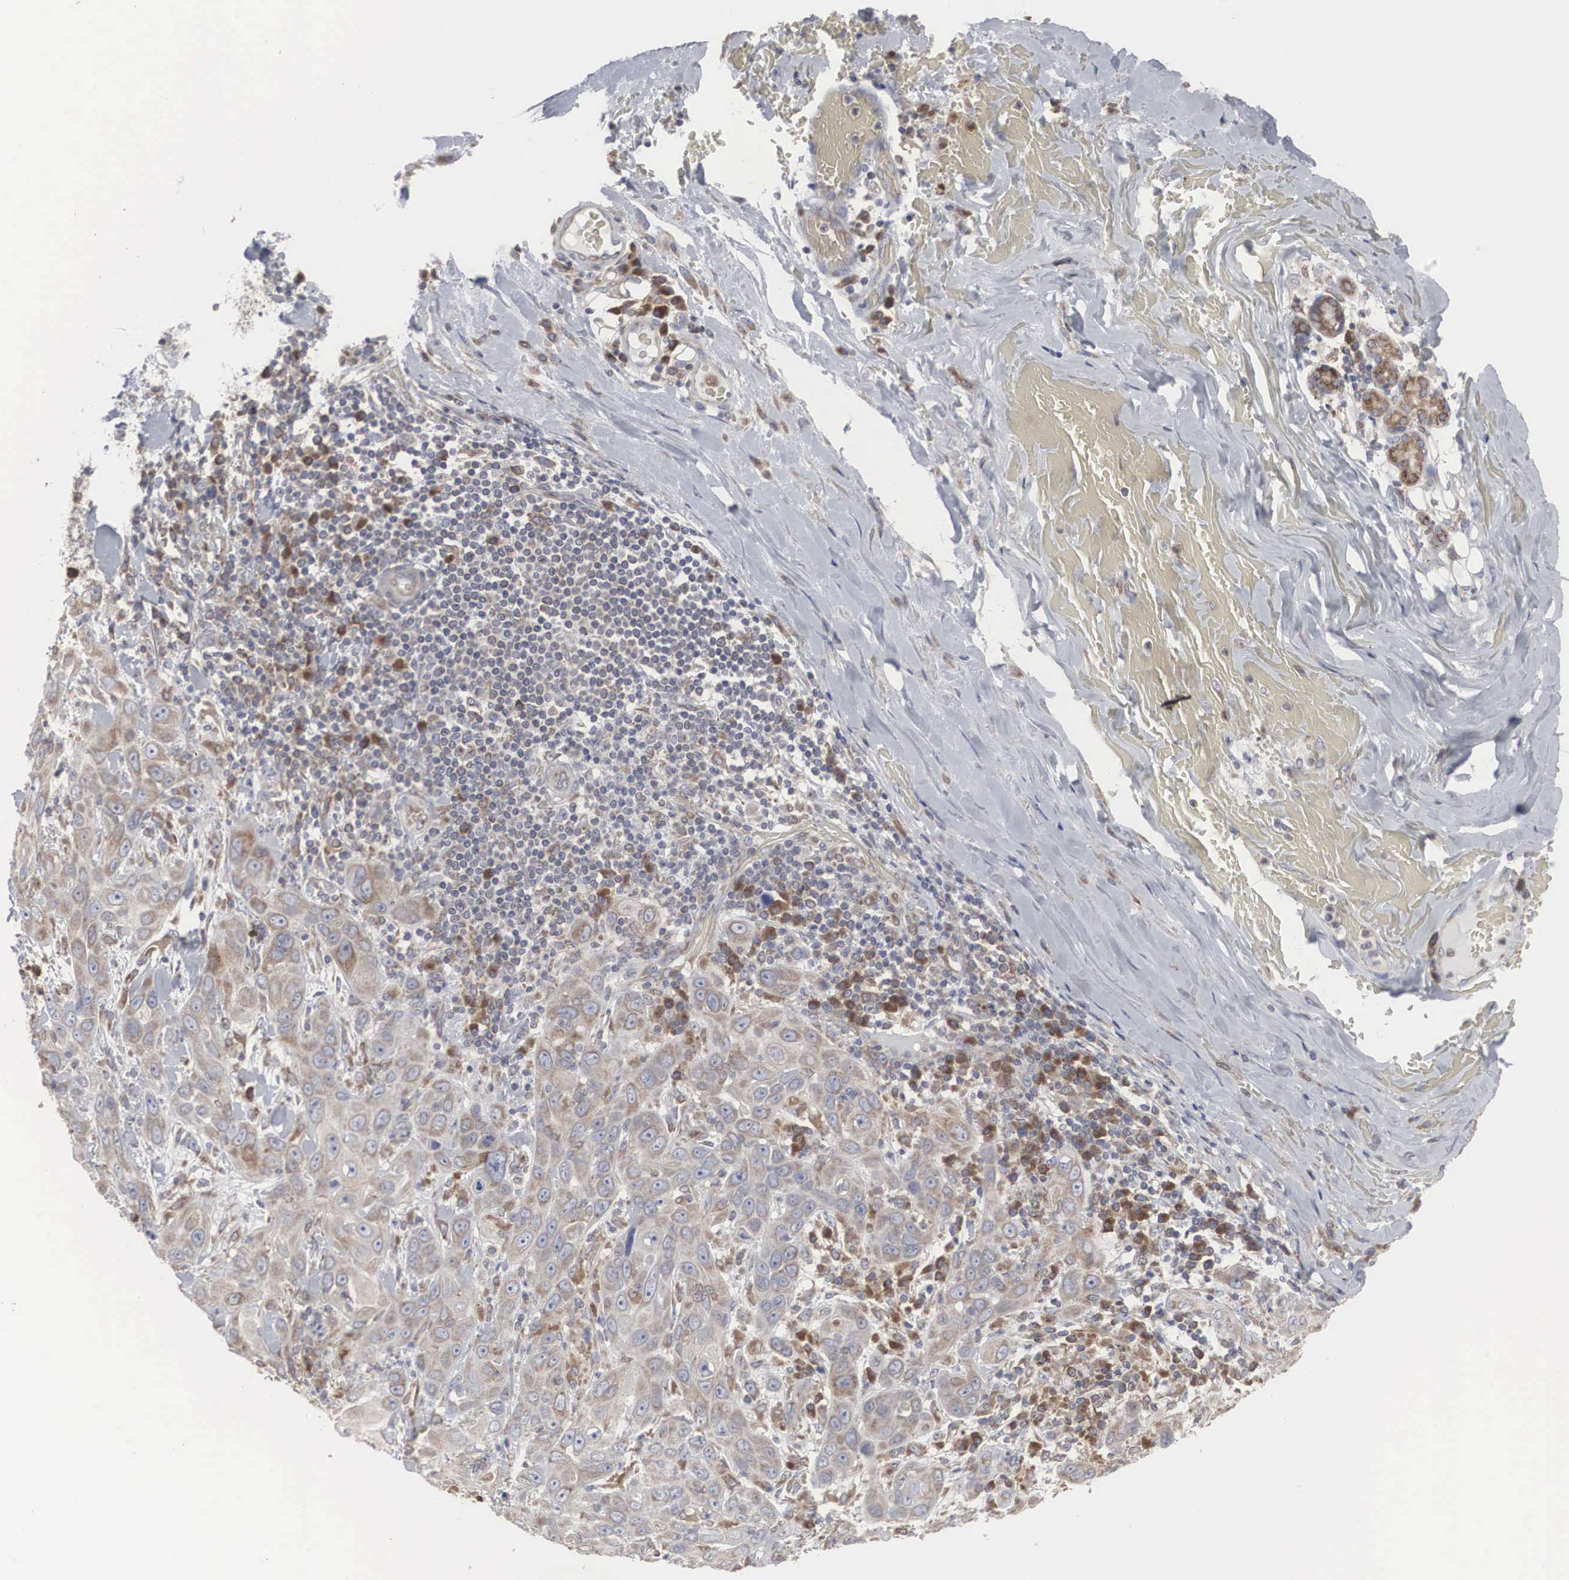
{"staining": {"intensity": "moderate", "quantity": "25%-75%", "location": "cytoplasmic/membranous"}, "tissue": "skin cancer", "cell_type": "Tumor cells", "image_type": "cancer", "snomed": [{"axis": "morphology", "description": "Squamous cell carcinoma, NOS"}, {"axis": "topography", "description": "Skin"}], "caption": "Brown immunohistochemical staining in human squamous cell carcinoma (skin) shows moderate cytoplasmic/membranous positivity in about 25%-75% of tumor cells.", "gene": "MIA2", "patient": {"sex": "male", "age": 84}}